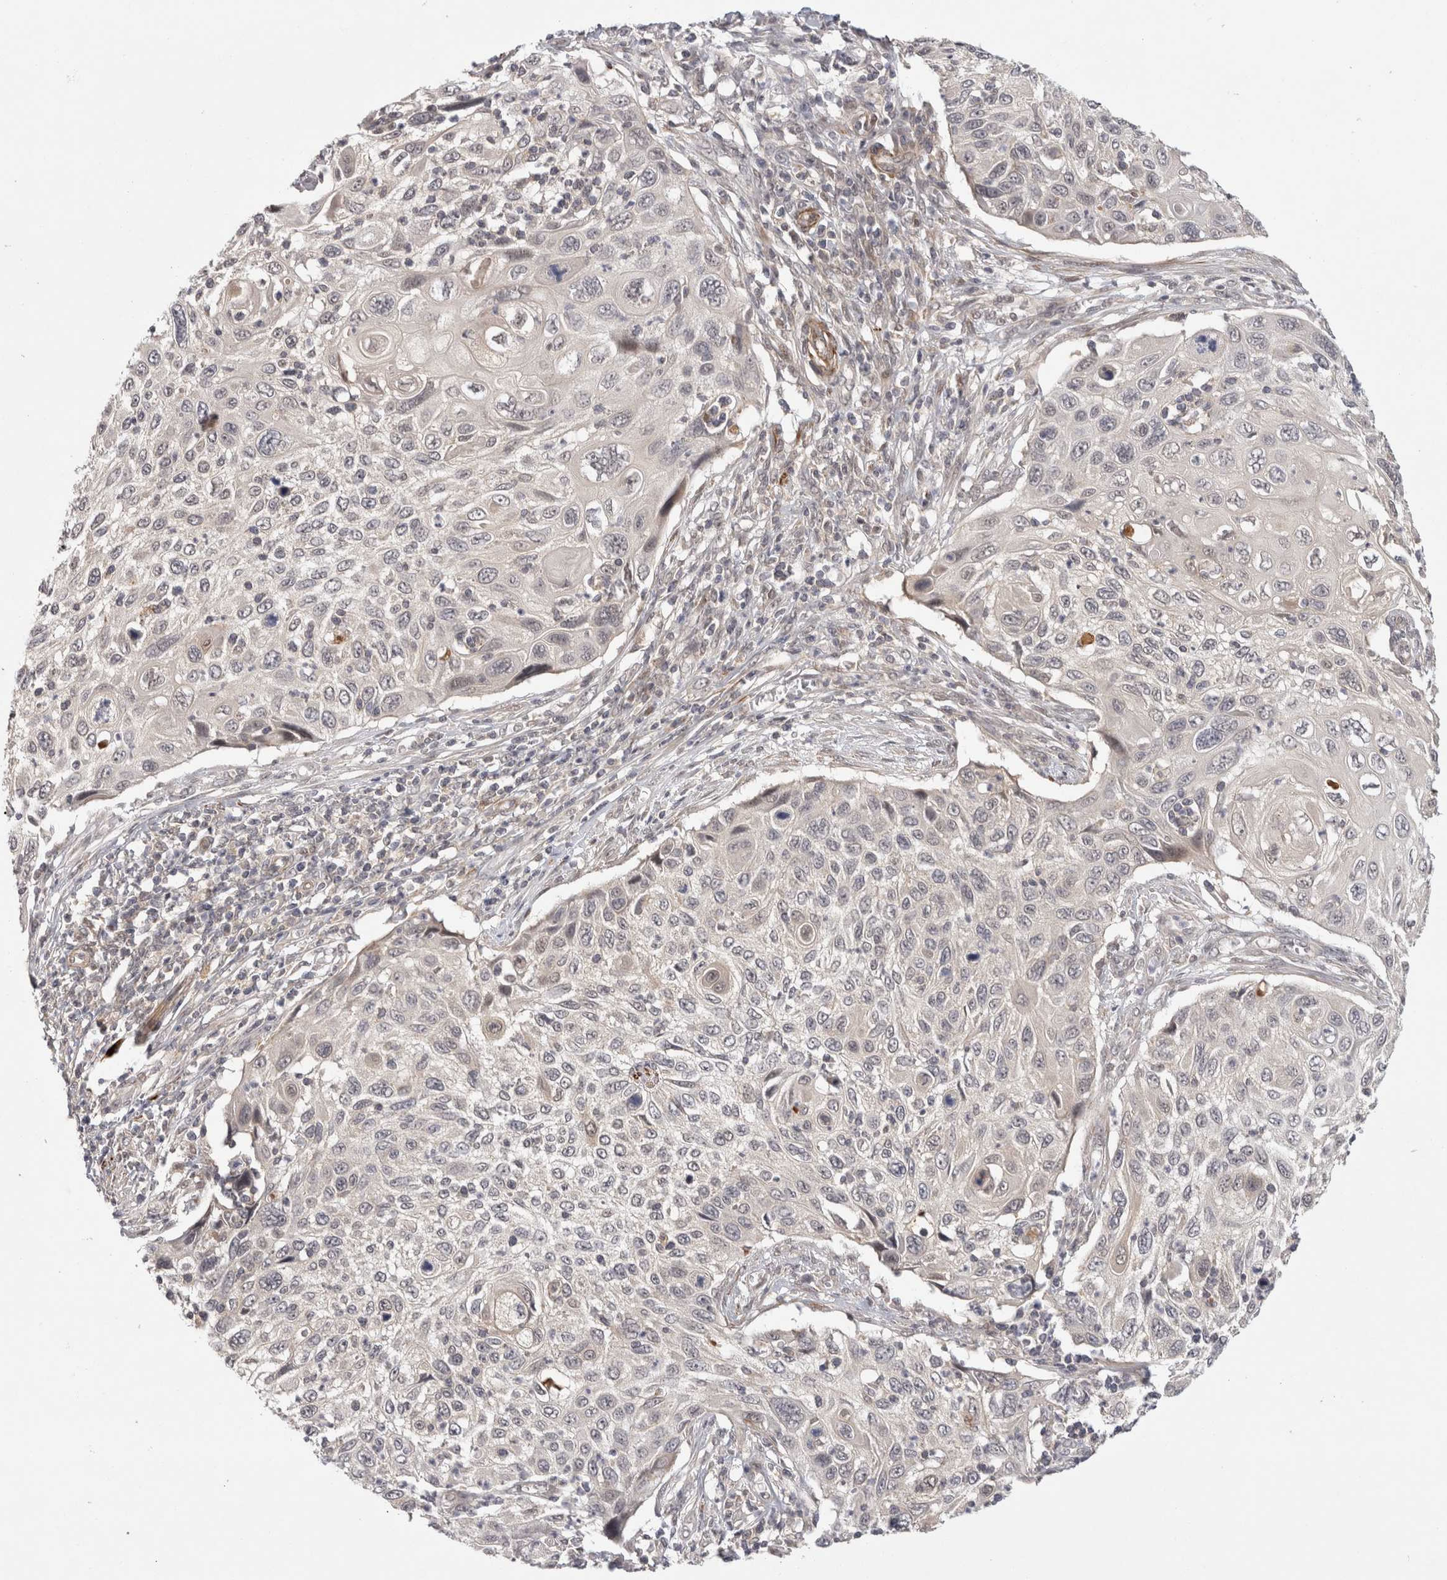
{"staining": {"intensity": "negative", "quantity": "none", "location": "none"}, "tissue": "cervical cancer", "cell_type": "Tumor cells", "image_type": "cancer", "snomed": [{"axis": "morphology", "description": "Squamous cell carcinoma, NOS"}, {"axis": "topography", "description": "Cervix"}], "caption": "Tumor cells are negative for brown protein staining in cervical squamous cell carcinoma.", "gene": "ZNF318", "patient": {"sex": "female", "age": 70}}